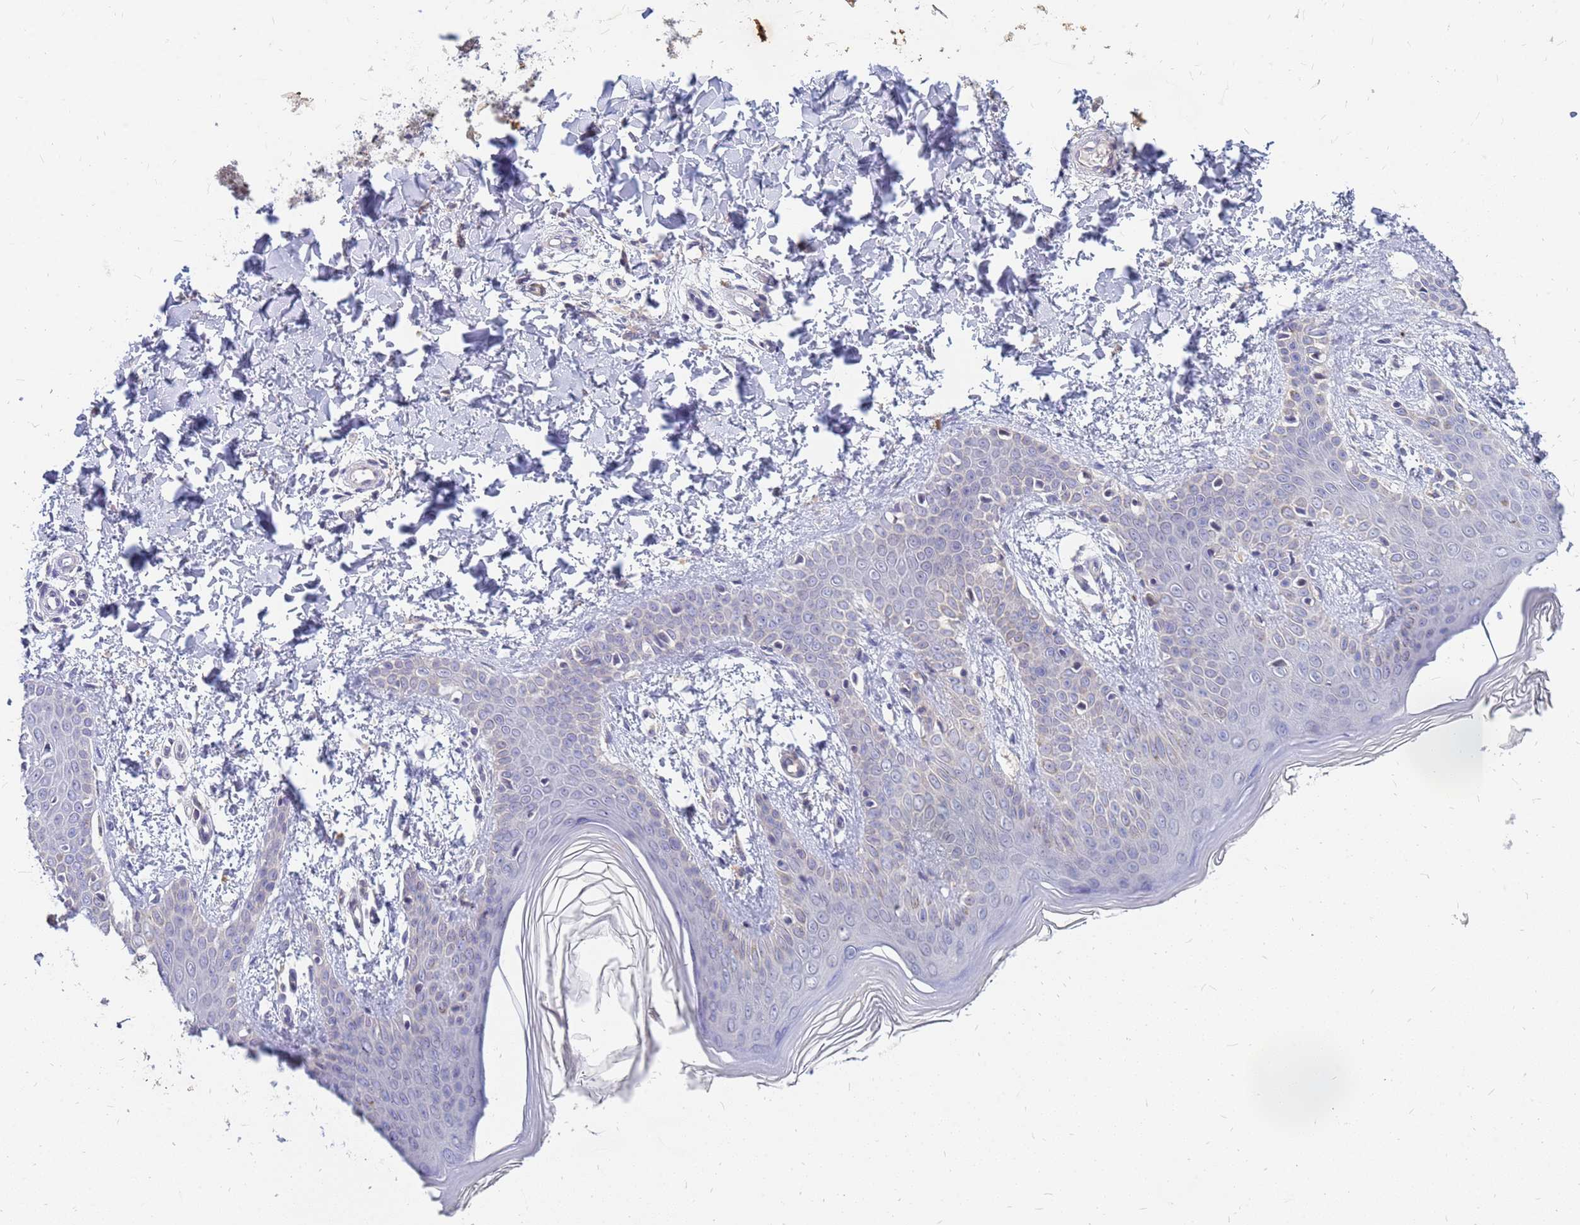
{"staining": {"intensity": "negative", "quantity": "none", "location": "none"}, "tissue": "skin", "cell_type": "Fibroblasts", "image_type": "normal", "snomed": [{"axis": "morphology", "description": "Normal tissue, NOS"}, {"axis": "topography", "description": "Skin"}], "caption": "Fibroblasts are negative for protein expression in benign human skin. Nuclei are stained in blue.", "gene": "SRGAP3", "patient": {"sex": "male", "age": 36}}